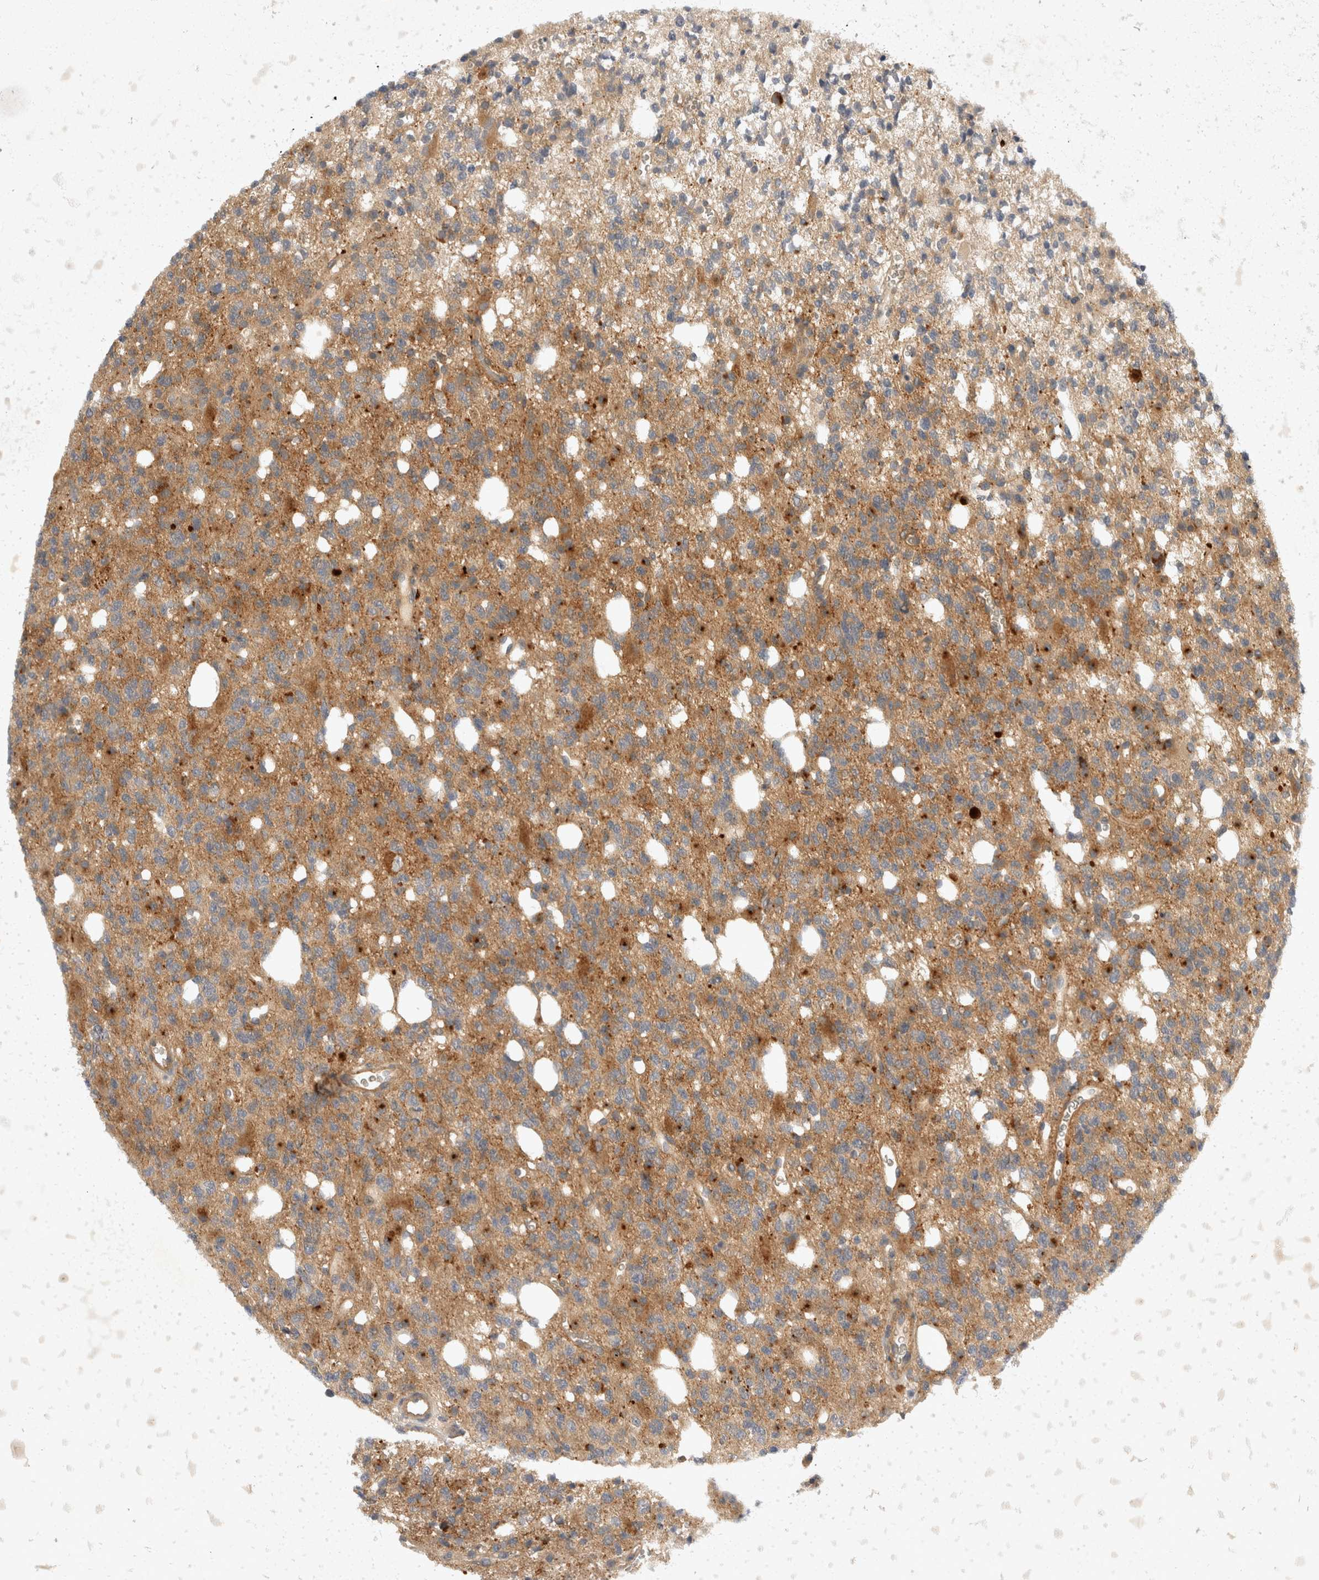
{"staining": {"intensity": "negative", "quantity": "none", "location": "none"}, "tissue": "glioma", "cell_type": "Tumor cells", "image_type": "cancer", "snomed": [{"axis": "morphology", "description": "Glioma, malignant, High grade"}, {"axis": "topography", "description": "Brain"}], "caption": "Human malignant glioma (high-grade) stained for a protein using immunohistochemistry (IHC) shows no expression in tumor cells.", "gene": "TOM1L2", "patient": {"sex": "female", "age": 62}}